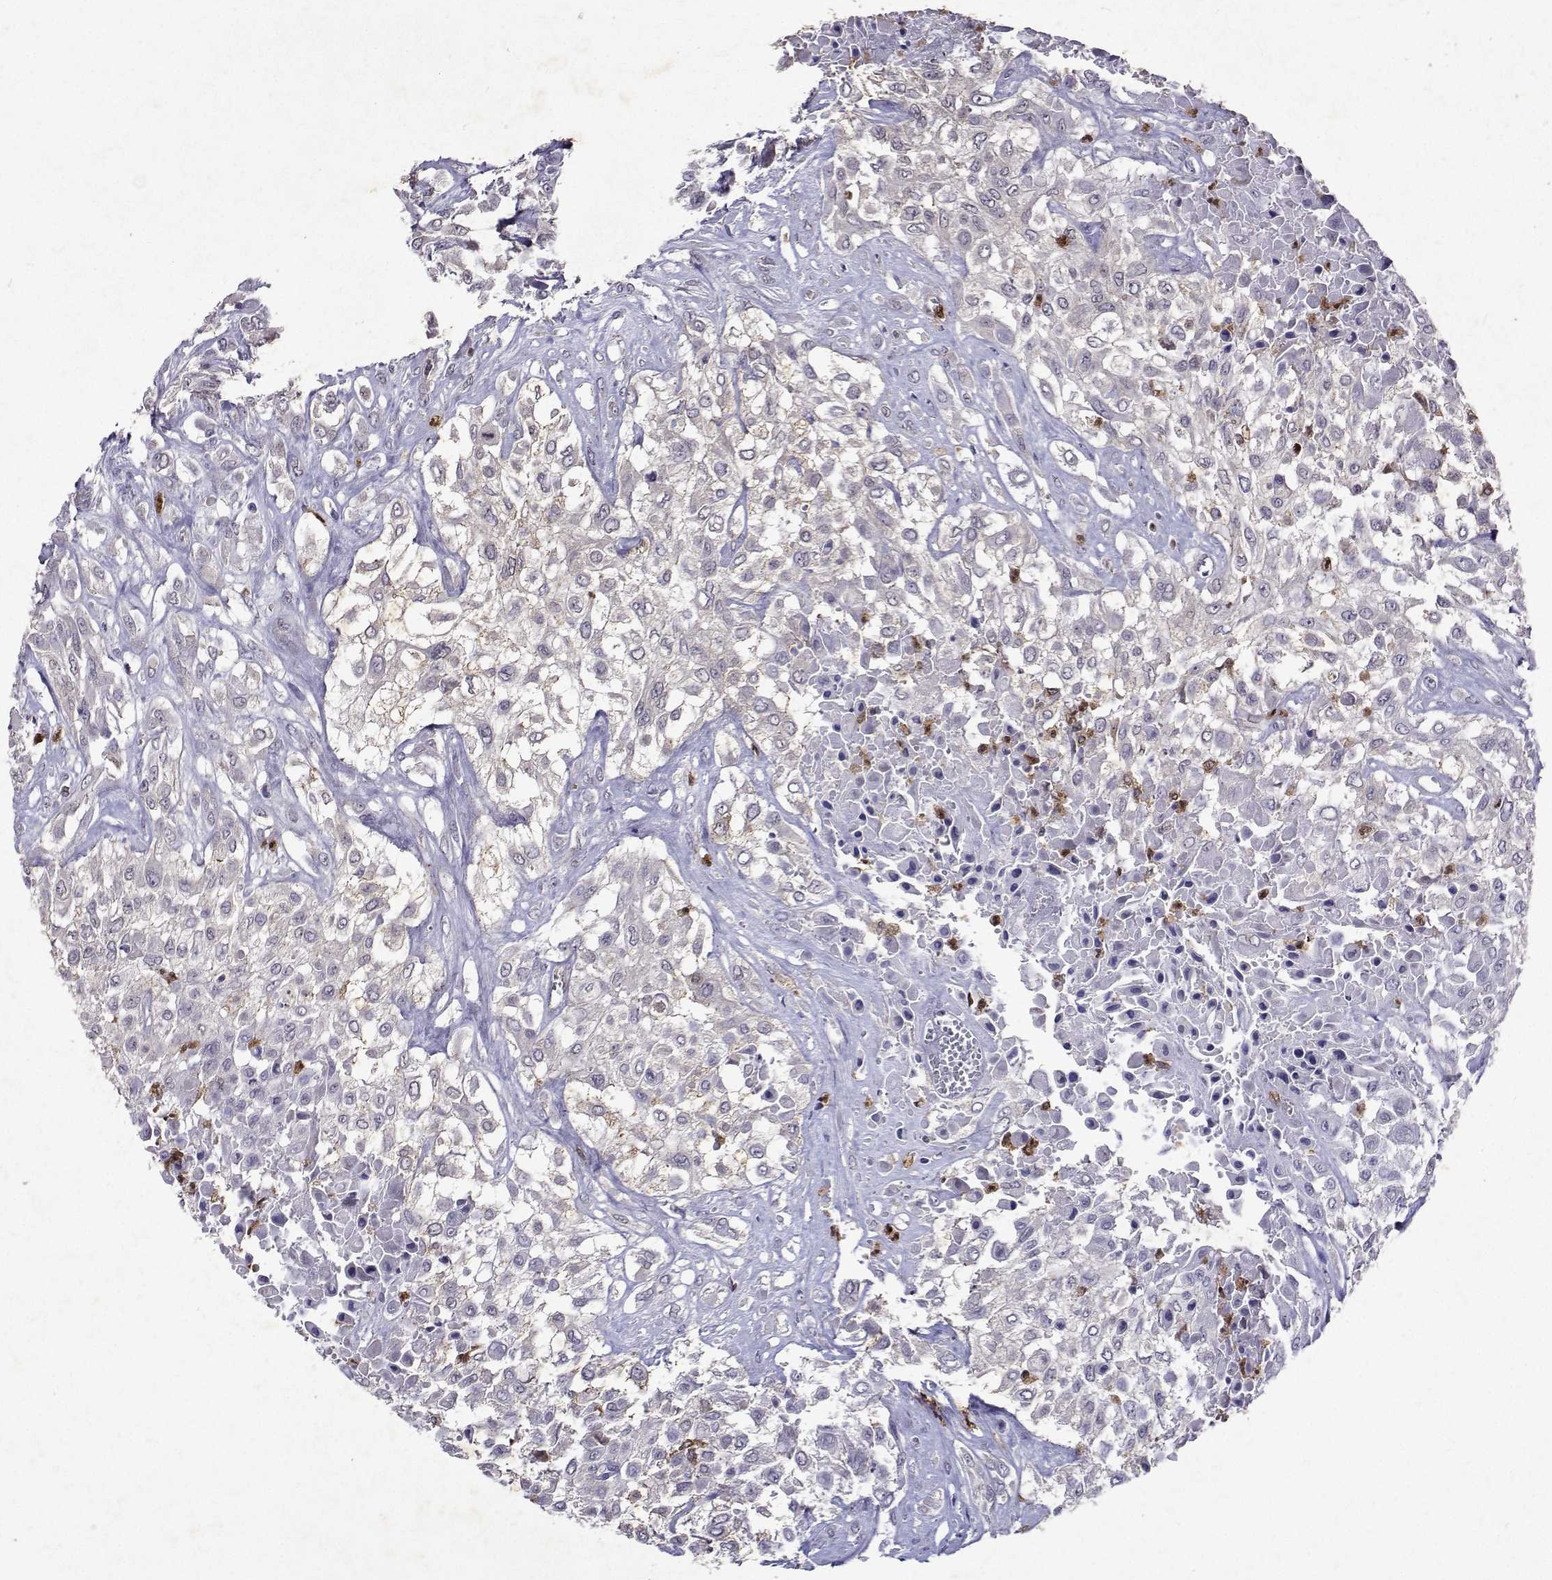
{"staining": {"intensity": "weak", "quantity": "25%-75%", "location": "cytoplasmic/membranous"}, "tissue": "urothelial cancer", "cell_type": "Tumor cells", "image_type": "cancer", "snomed": [{"axis": "morphology", "description": "Urothelial carcinoma, High grade"}, {"axis": "topography", "description": "Urinary bladder"}], "caption": "Urothelial carcinoma (high-grade) stained with a brown dye exhibits weak cytoplasmic/membranous positive expression in approximately 25%-75% of tumor cells.", "gene": "APAF1", "patient": {"sex": "male", "age": 57}}